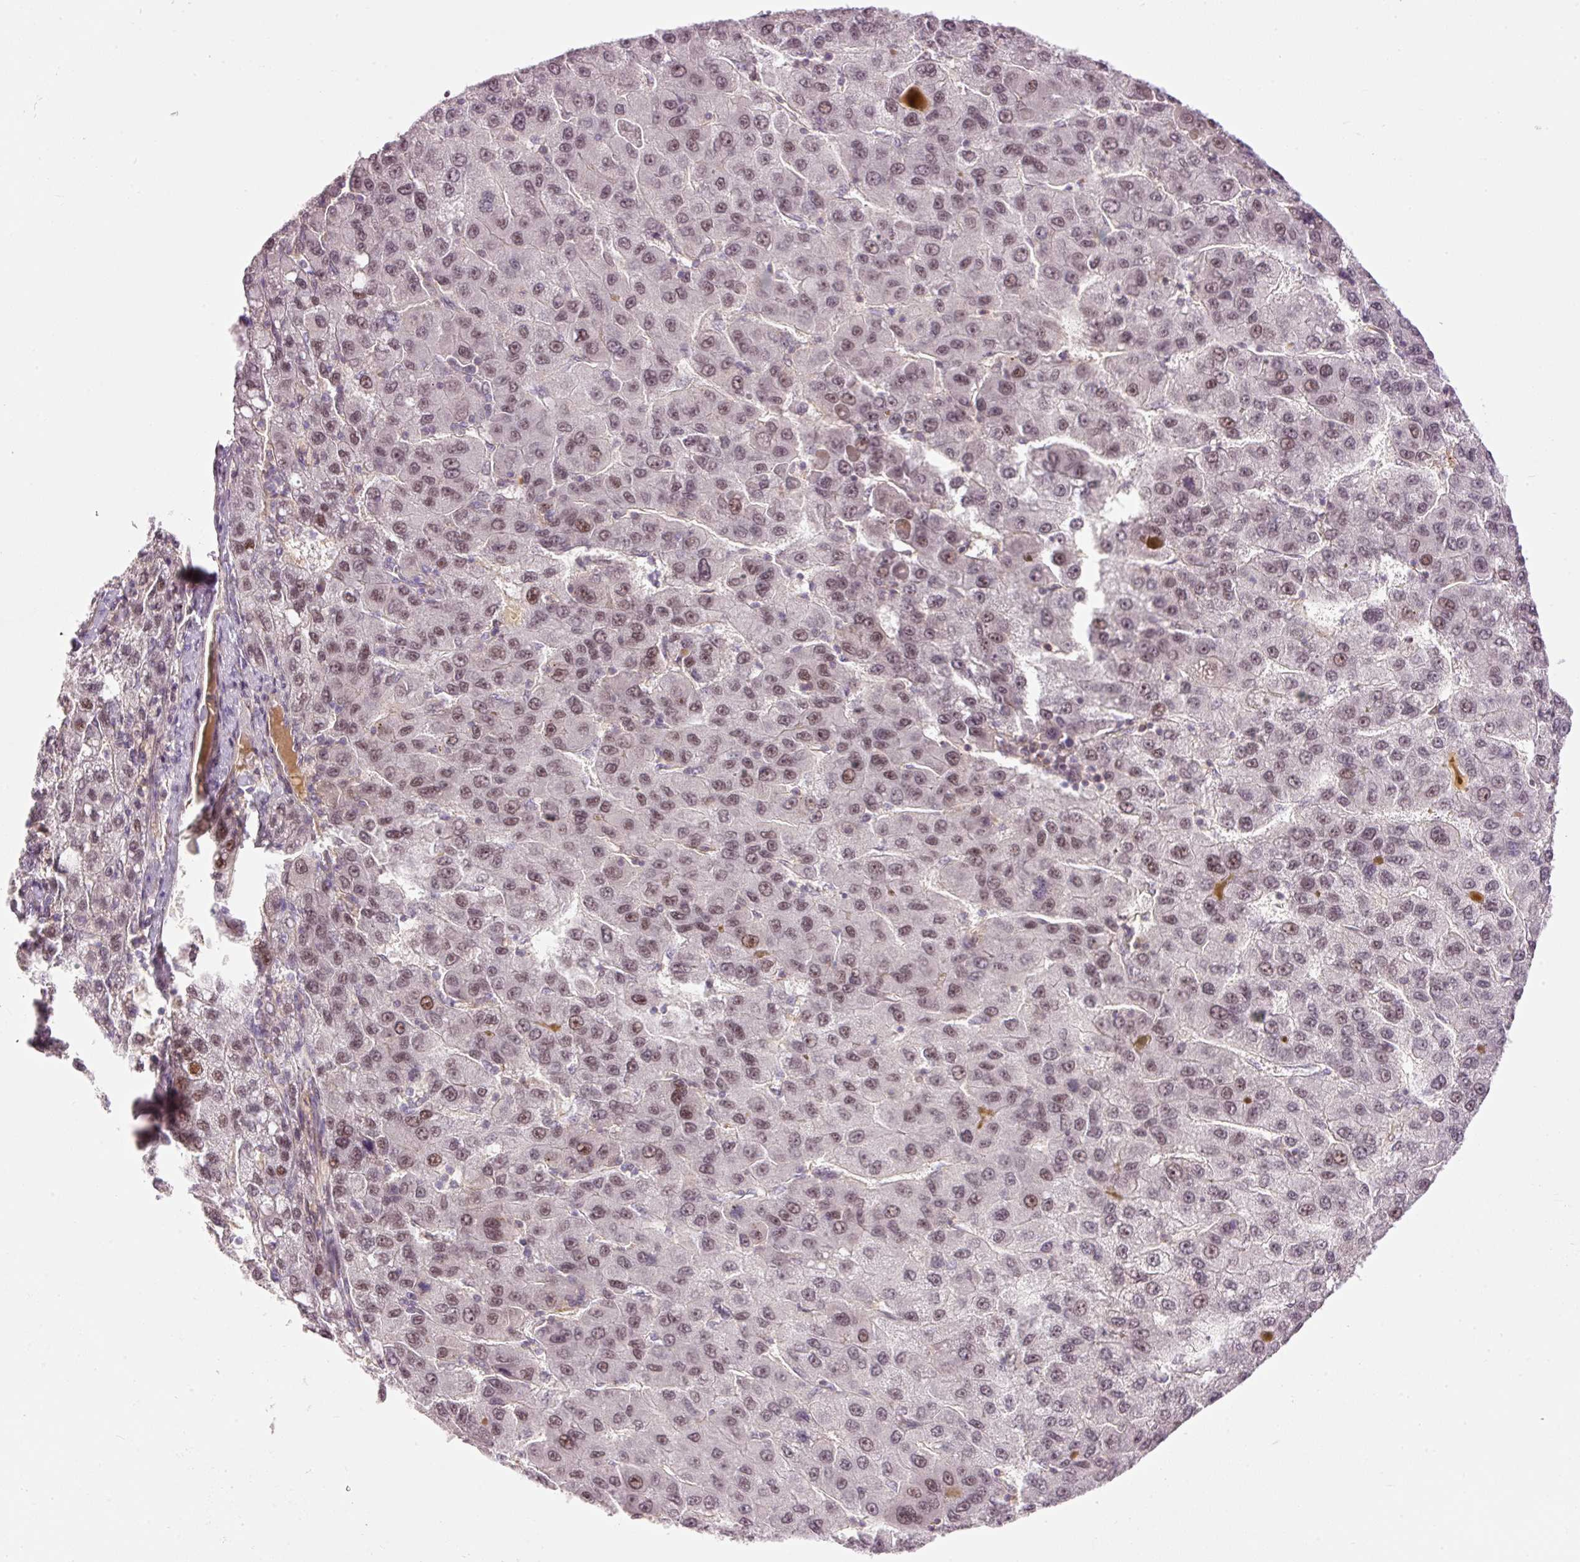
{"staining": {"intensity": "moderate", "quantity": "25%-75%", "location": "nuclear"}, "tissue": "liver cancer", "cell_type": "Tumor cells", "image_type": "cancer", "snomed": [{"axis": "morphology", "description": "Carcinoma, Hepatocellular, NOS"}, {"axis": "topography", "description": "Liver"}], "caption": "An immunohistochemistry image of tumor tissue is shown. Protein staining in brown highlights moderate nuclear positivity in hepatocellular carcinoma (liver) within tumor cells.", "gene": "HNF1A", "patient": {"sex": "female", "age": 82}}